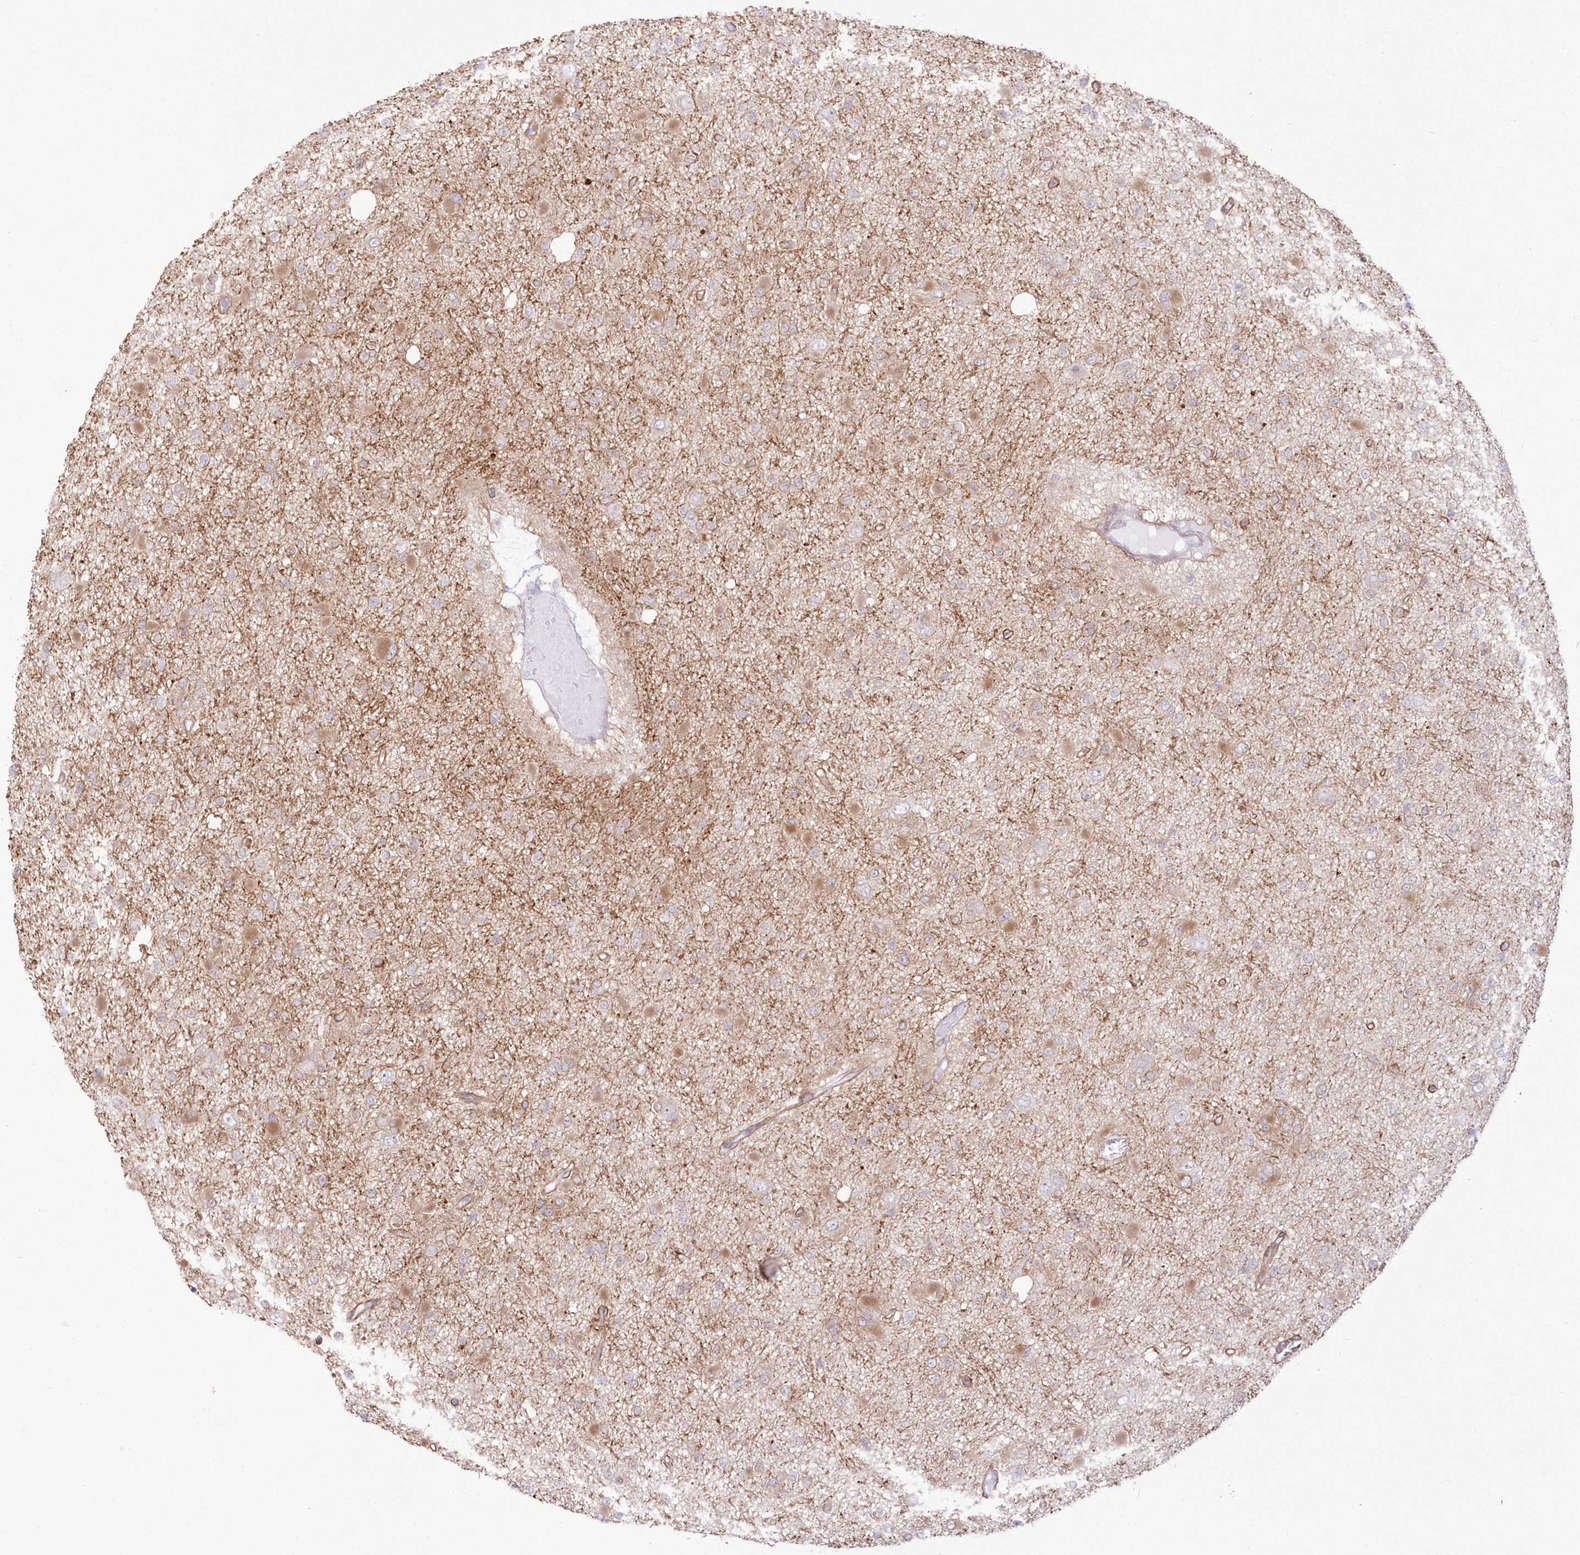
{"staining": {"intensity": "weak", "quantity": "25%-75%", "location": "cytoplasmic/membranous"}, "tissue": "glioma", "cell_type": "Tumor cells", "image_type": "cancer", "snomed": [{"axis": "morphology", "description": "Glioma, malignant, Low grade"}, {"axis": "topography", "description": "Brain"}], "caption": "Glioma stained for a protein (brown) displays weak cytoplasmic/membranous positive staining in approximately 25%-75% of tumor cells.", "gene": "SH3PXD2B", "patient": {"sex": "female", "age": 22}}